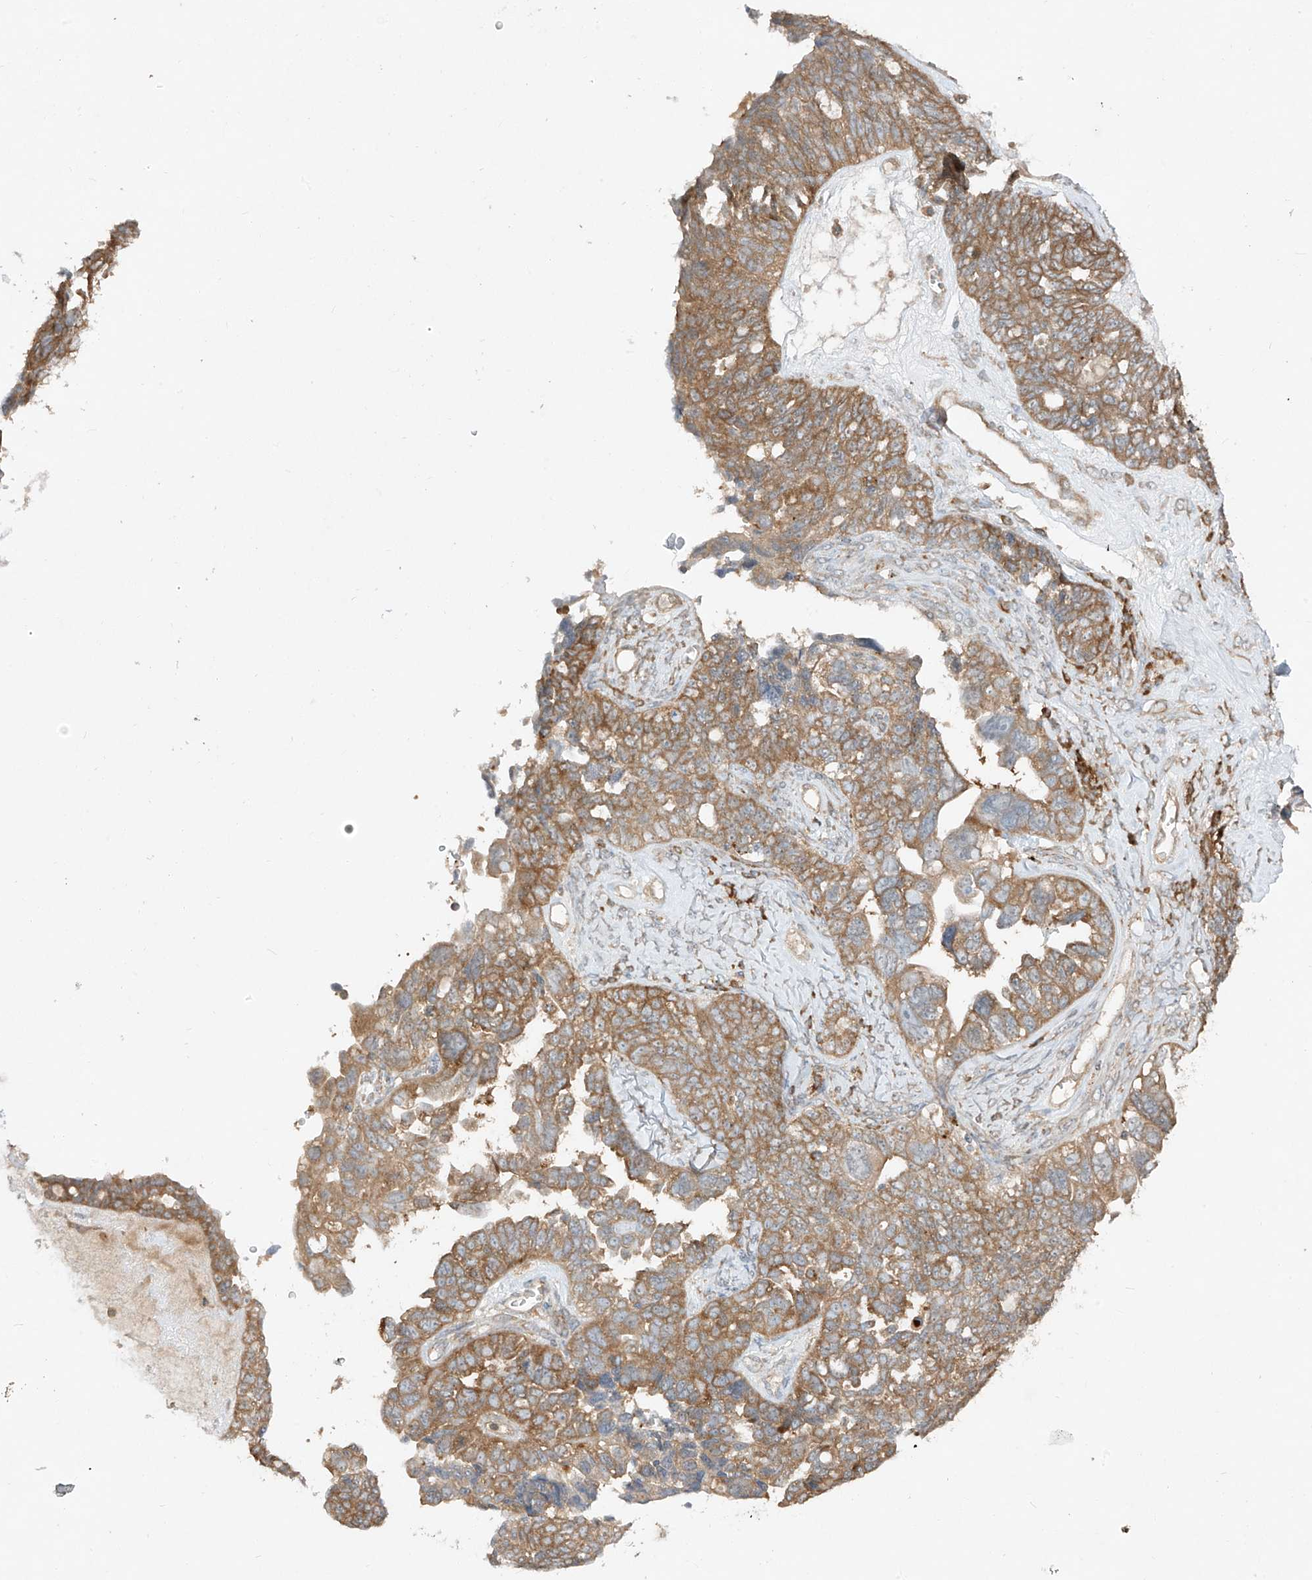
{"staining": {"intensity": "moderate", "quantity": ">75%", "location": "cytoplasmic/membranous"}, "tissue": "ovarian cancer", "cell_type": "Tumor cells", "image_type": "cancer", "snomed": [{"axis": "morphology", "description": "Cystadenocarcinoma, serous, NOS"}, {"axis": "topography", "description": "Ovary"}], "caption": "High-power microscopy captured an immunohistochemistry (IHC) histopathology image of ovarian serous cystadenocarcinoma, revealing moderate cytoplasmic/membranous staining in about >75% of tumor cells.", "gene": "LDAH", "patient": {"sex": "female", "age": 79}}